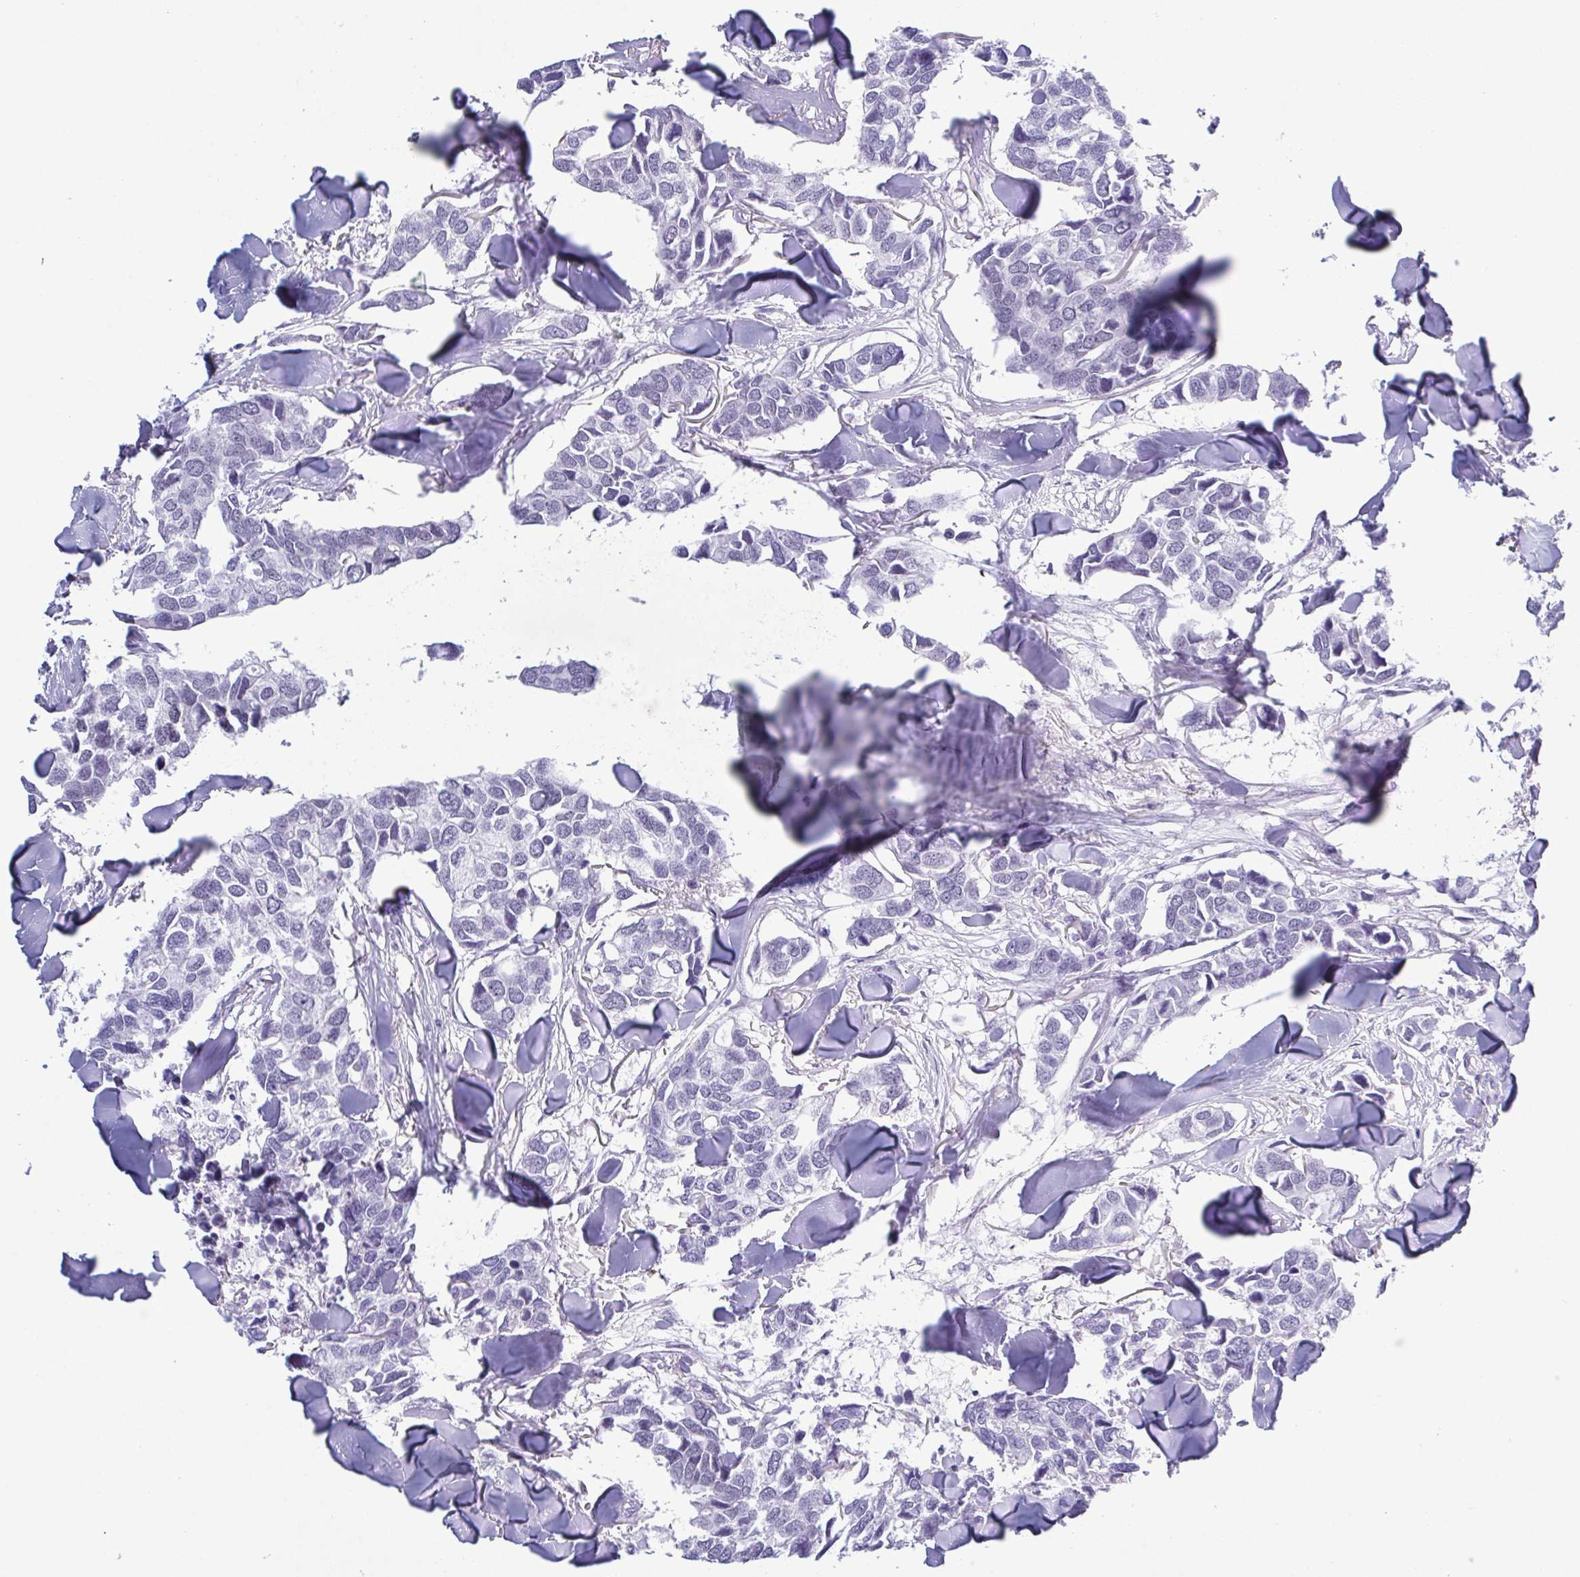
{"staining": {"intensity": "negative", "quantity": "none", "location": "none"}, "tissue": "breast cancer", "cell_type": "Tumor cells", "image_type": "cancer", "snomed": [{"axis": "morphology", "description": "Duct carcinoma"}, {"axis": "topography", "description": "Breast"}], "caption": "Histopathology image shows no significant protein positivity in tumor cells of breast cancer.", "gene": "SUGP2", "patient": {"sex": "female", "age": 83}}